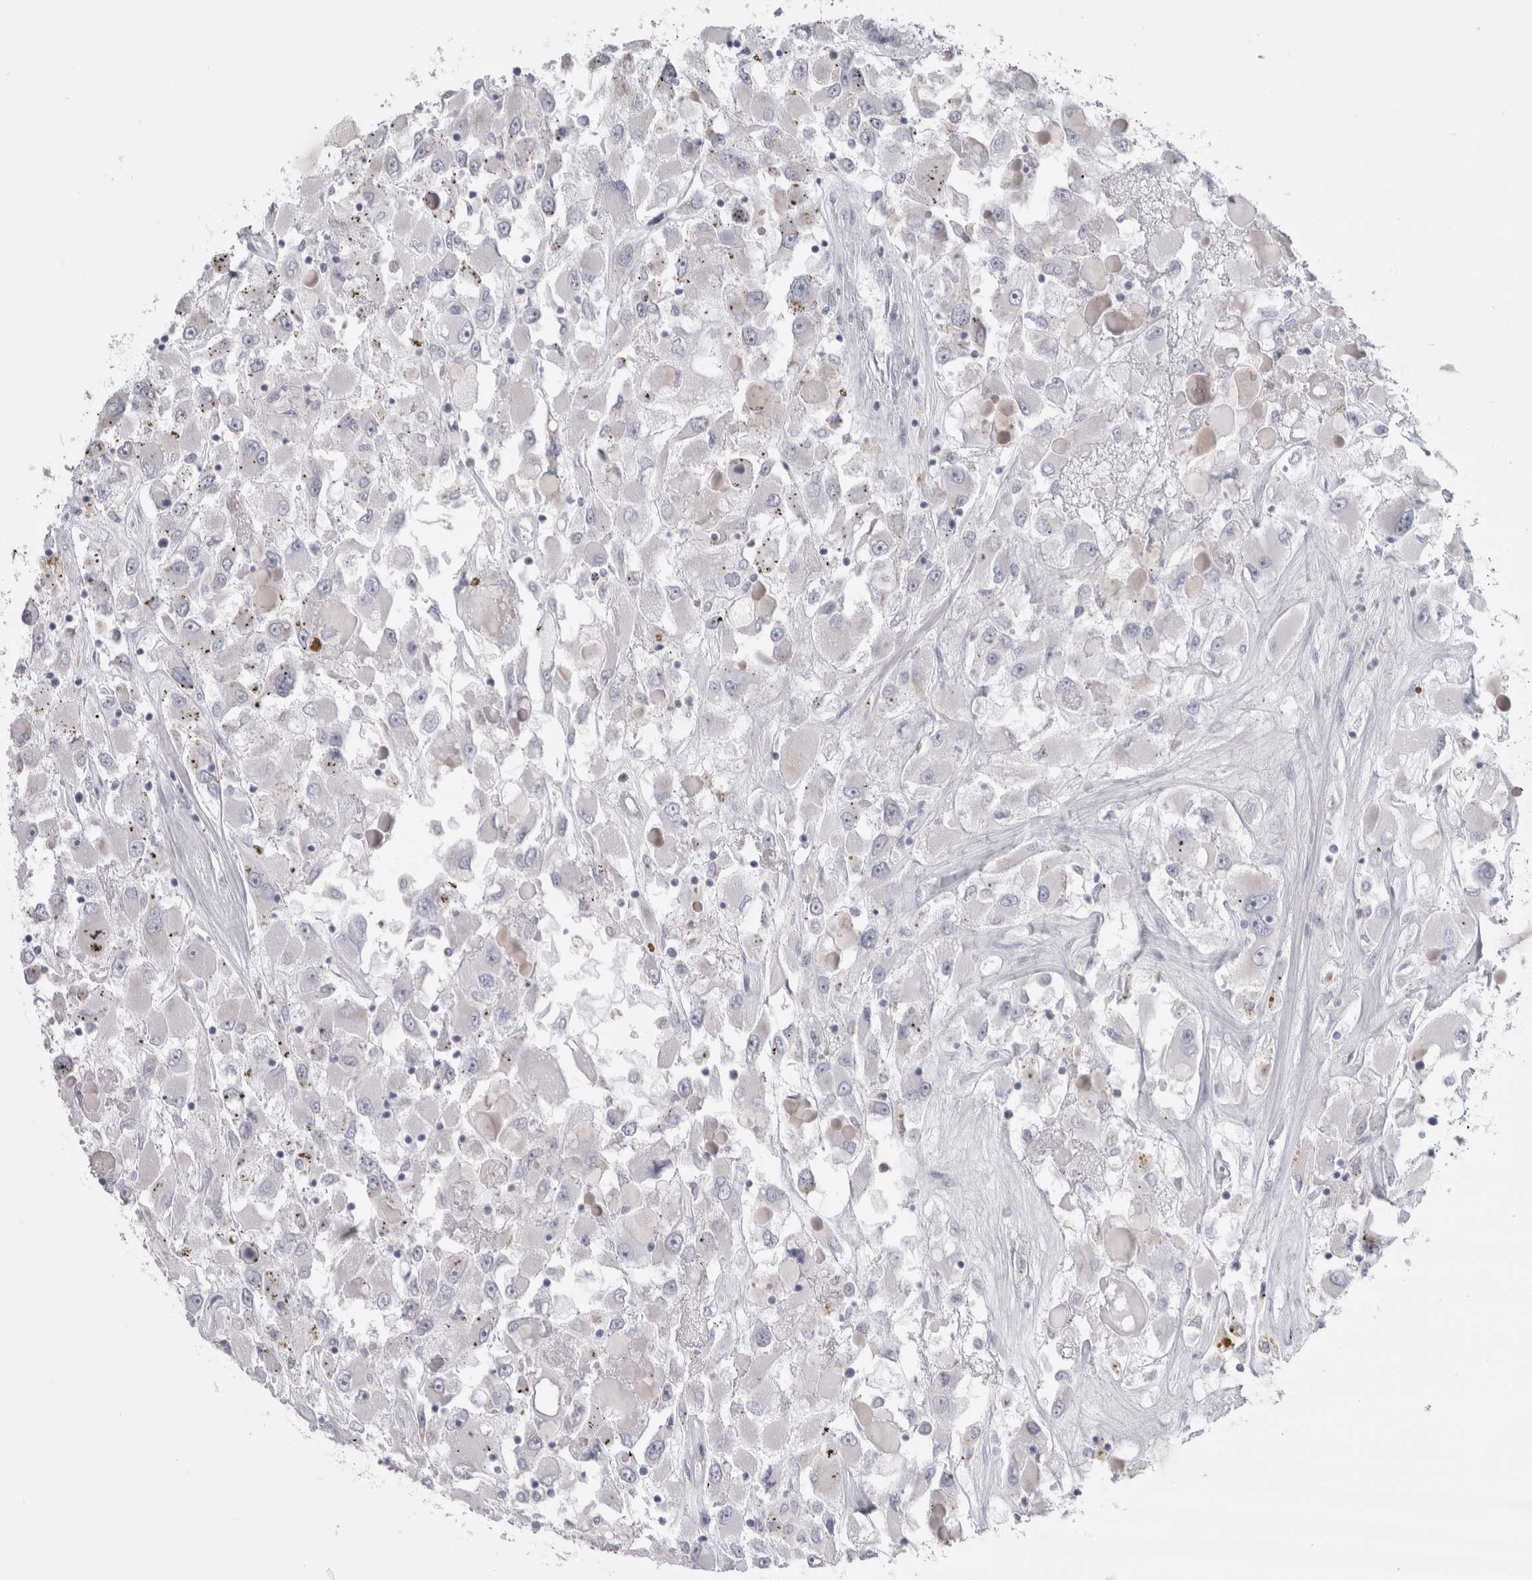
{"staining": {"intensity": "negative", "quantity": "none", "location": "none"}, "tissue": "renal cancer", "cell_type": "Tumor cells", "image_type": "cancer", "snomed": [{"axis": "morphology", "description": "Adenocarcinoma, NOS"}, {"axis": "topography", "description": "Kidney"}], "caption": "Tumor cells show no significant expression in renal cancer.", "gene": "PLIN1", "patient": {"sex": "female", "age": 52}}